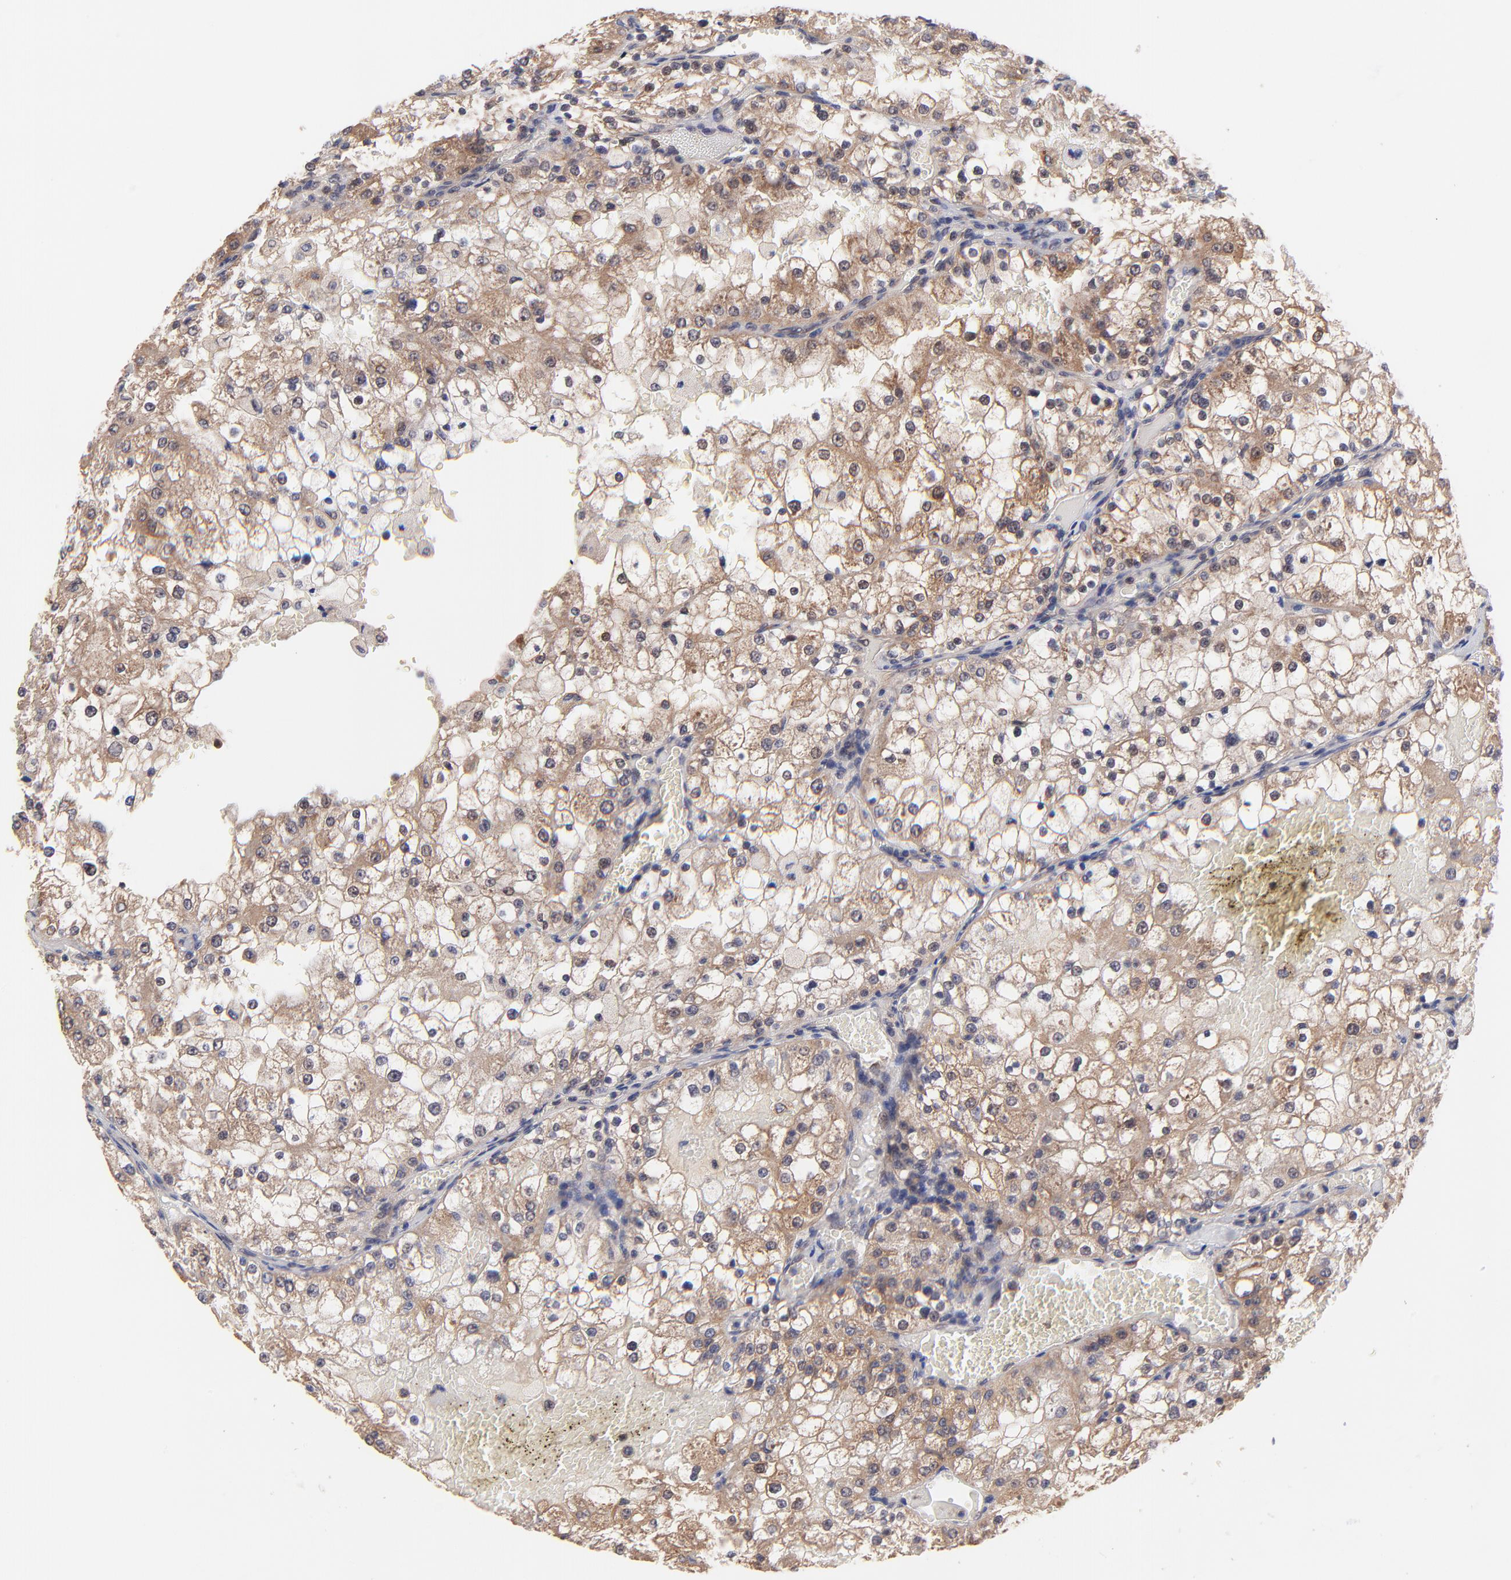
{"staining": {"intensity": "moderate", "quantity": ">75%", "location": "cytoplasmic/membranous"}, "tissue": "renal cancer", "cell_type": "Tumor cells", "image_type": "cancer", "snomed": [{"axis": "morphology", "description": "Adenocarcinoma, NOS"}, {"axis": "topography", "description": "Kidney"}], "caption": "Moderate cytoplasmic/membranous staining is seen in about >75% of tumor cells in renal cancer. (DAB IHC, brown staining for protein, blue staining for nuclei).", "gene": "BAIAP2L2", "patient": {"sex": "female", "age": 74}}